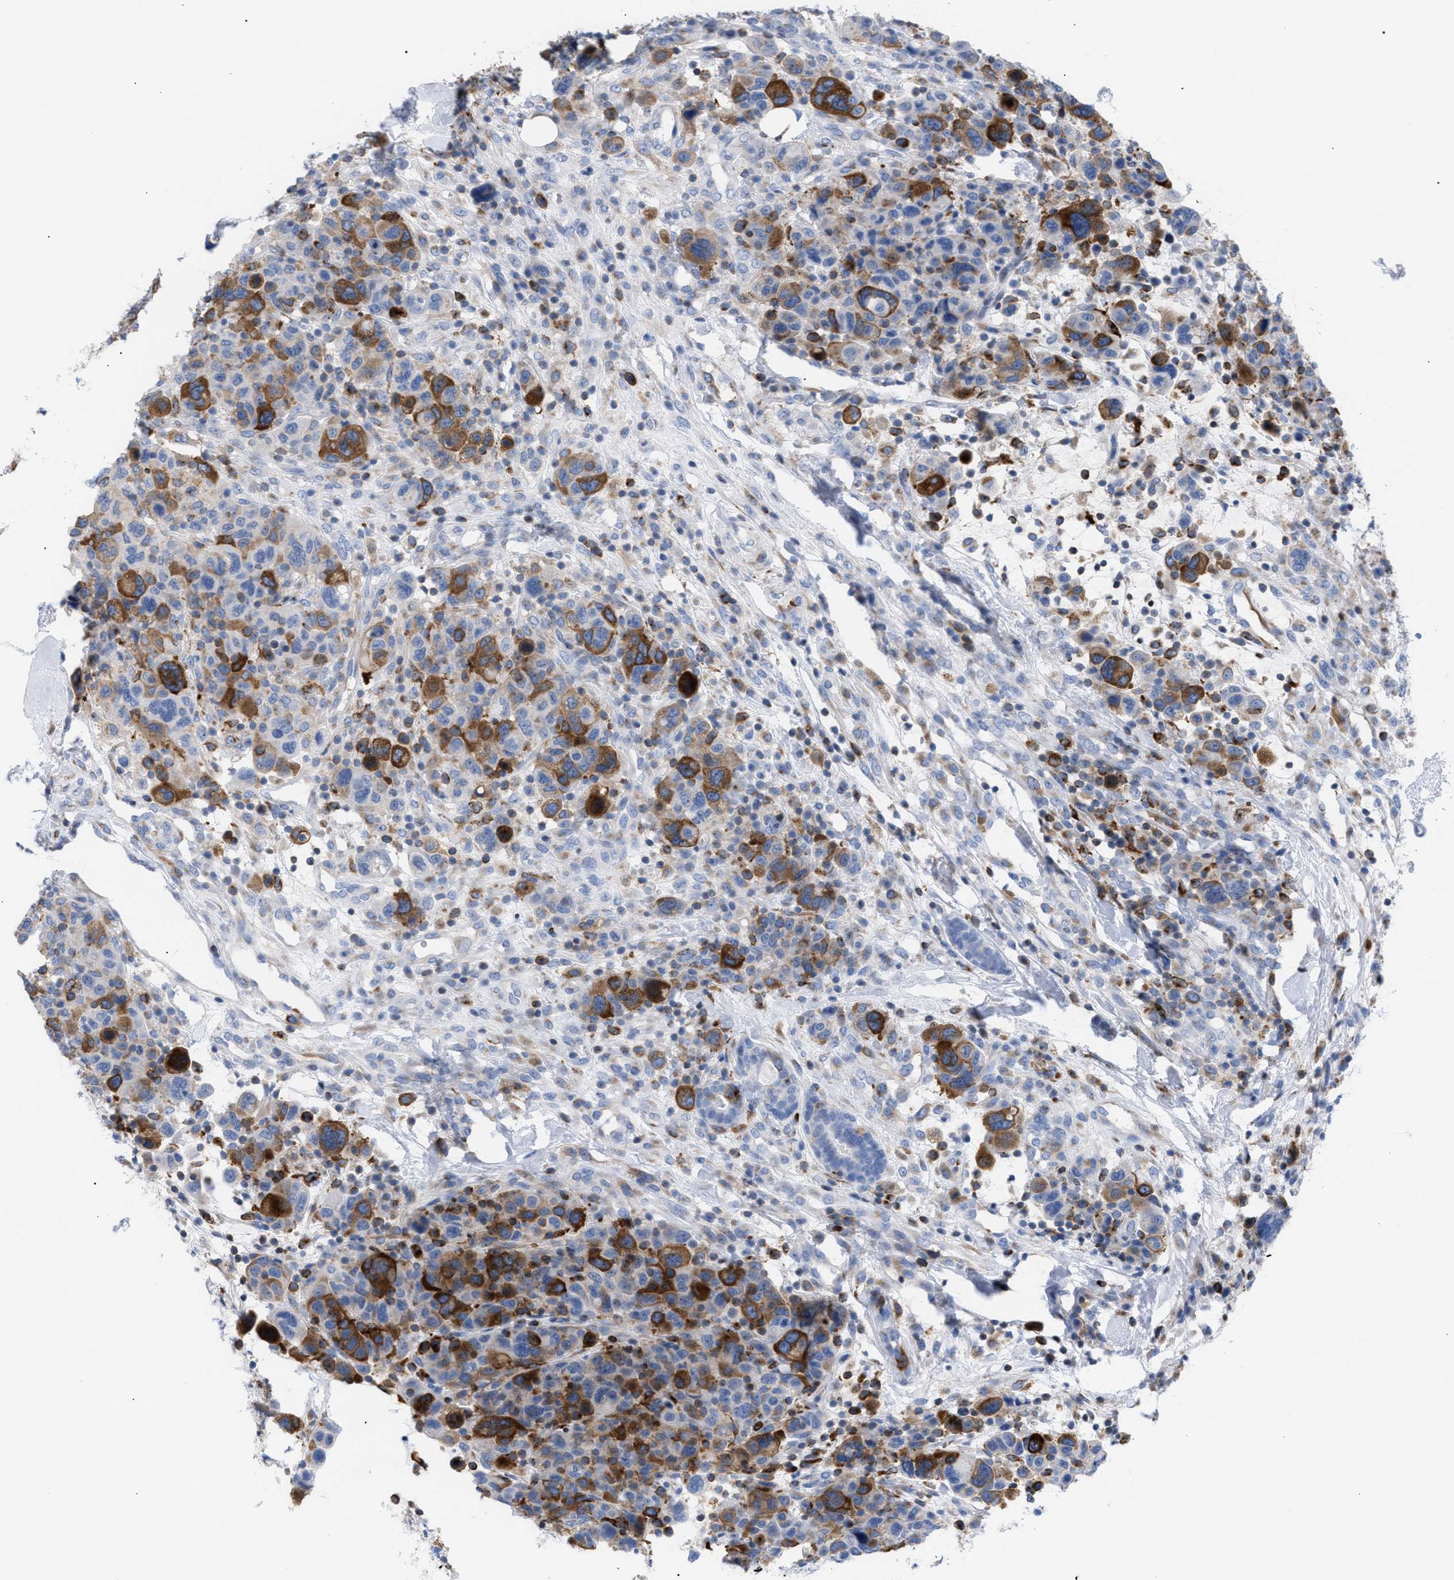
{"staining": {"intensity": "strong", "quantity": "25%-75%", "location": "cytoplasmic/membranous"}, "tissue": "breast cancer", "cell_type": "Tumor cells", "image_type": "cancer", "snomed": [{"axis": "morphology", "description": "Duct carcinoma"}, {"axis": "topography", "description": "Breast"}], "caption": "Protein staining shows strong cytoplasmic/membranous staining in about 25%-75% of tumor cells in breast intraductal carcinoma. Immunohistochemistry (ihc) stains the protein in brown and the nuclei are stained blue.", "gene": "TACC3", "patient": {"sex": "female", "age": 37}}